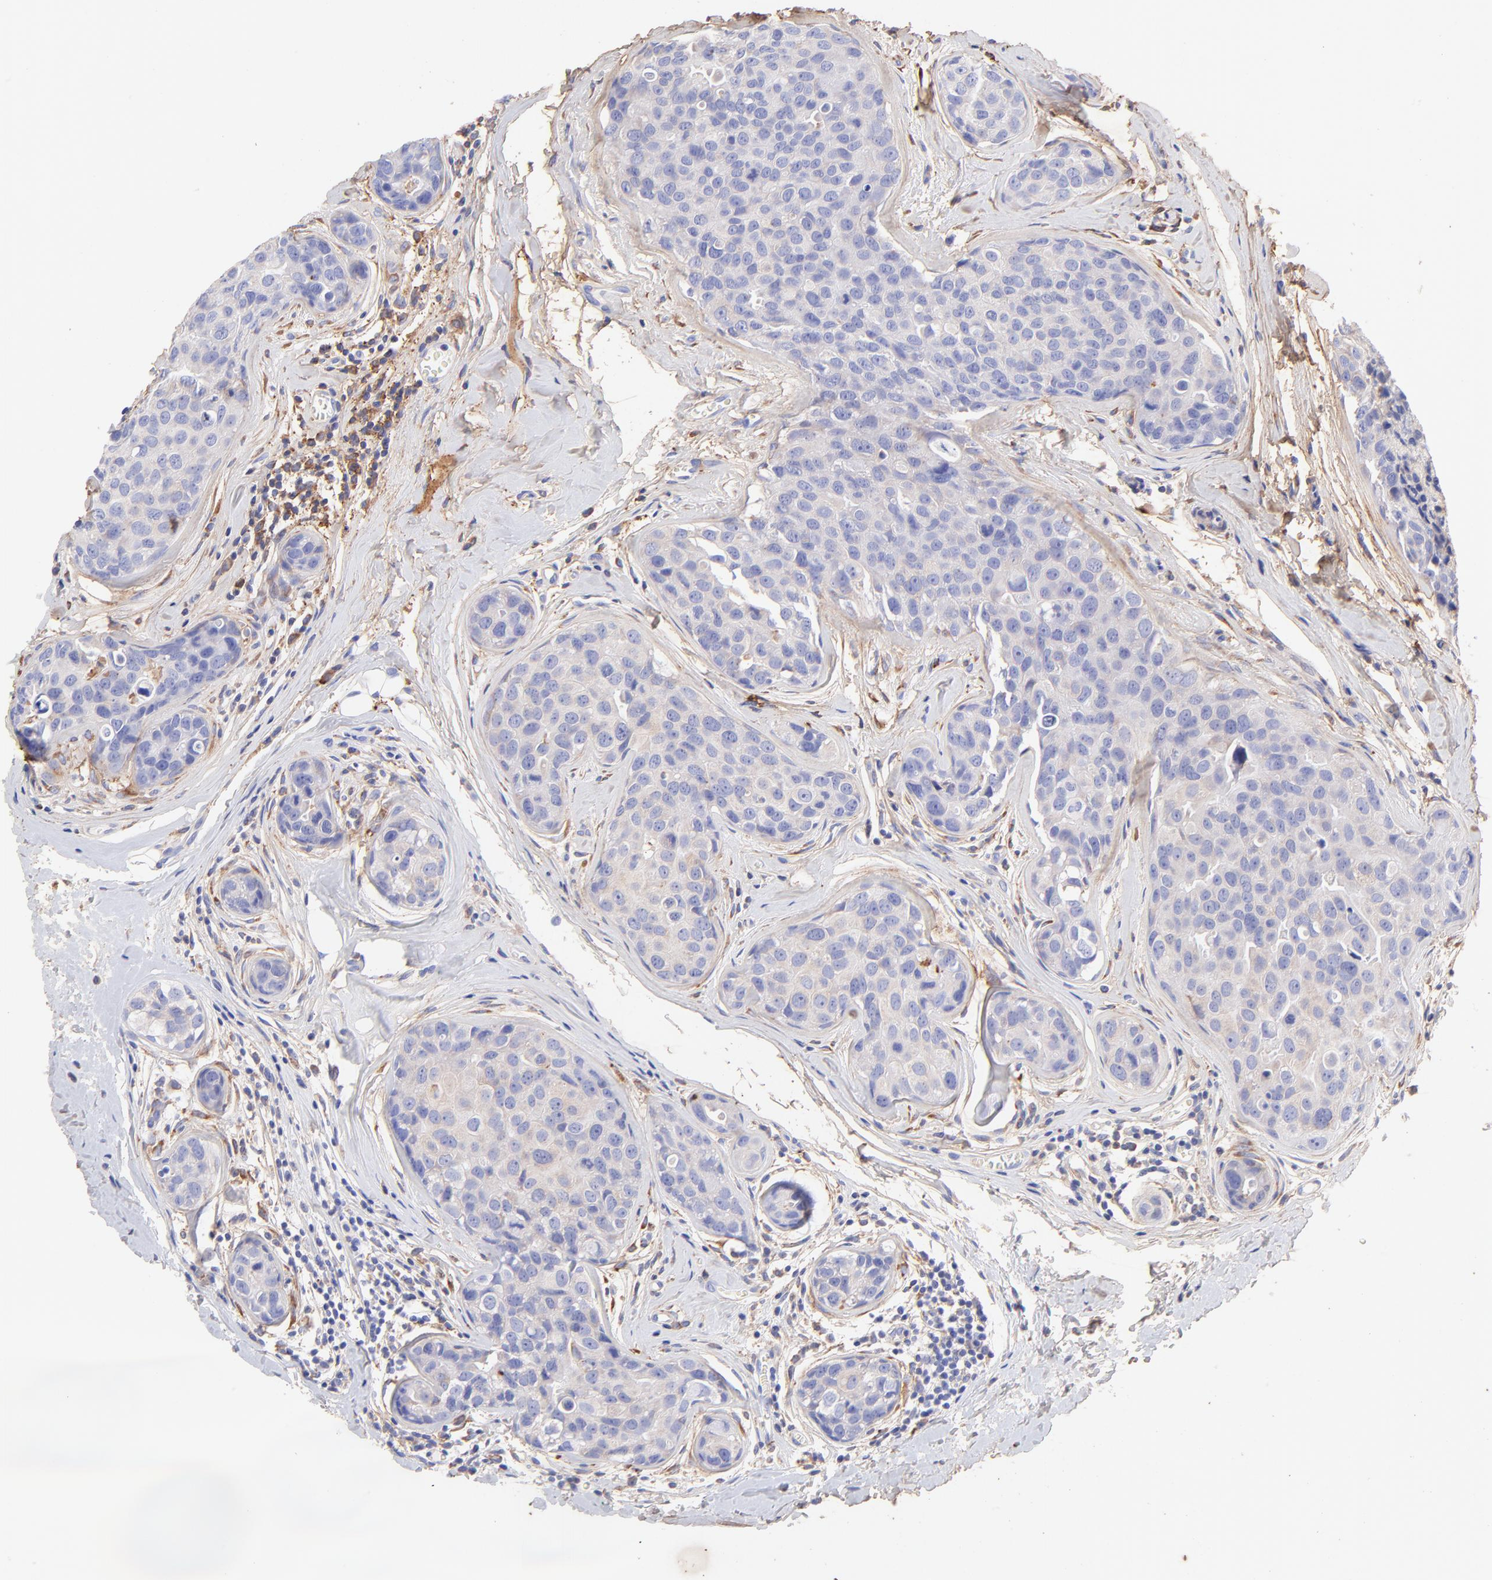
{"staining": {"intensity": "weak", "quantity": ">75%", "location": "cytoplasmic/membranous"}, "tissue": "breast cancer", "cell_type": "Tumor cells", "image_type": "cancer", "snomed": [{"axis": "morphology", "description": "Duct carcinoma"}, {"axis": "topography", "description": "Breast"}], "caption": "Immunohistochemical staining of human breast cancer (intraductal carcinoma) shows low levels of weak cytoplasmic/membranous positivity in about >75% of tumor cells.", "gene": "BGN", "patient": {"sex": "female", "age": 24}}